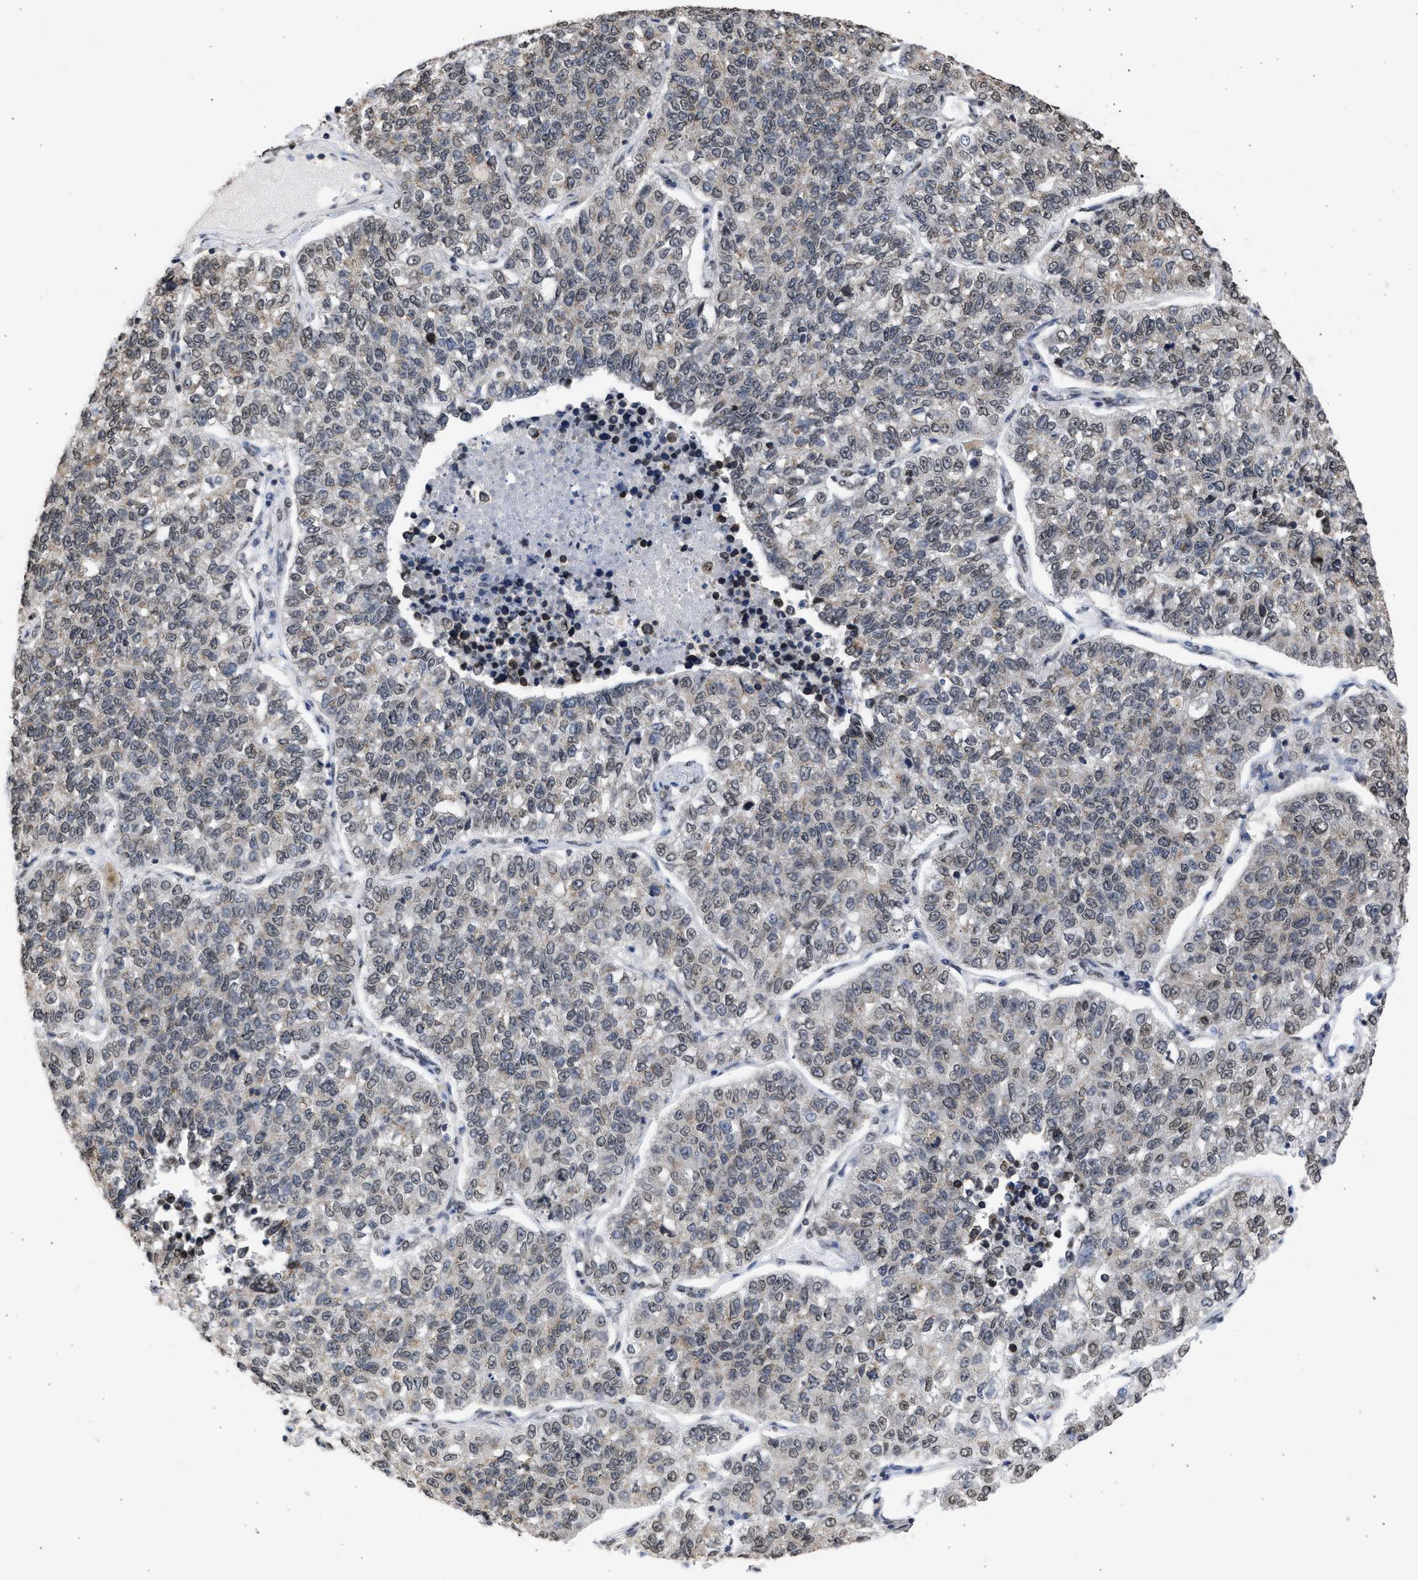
{"staining": {"intensity": "negative", "quantity": "none", "location": "none"}, "tissue": "lung cancer", "cell_type": "Tumor cells", "image_type": "cancer", "snomed": [{"axis": "morphology", "description": "Adenocarcinoma, NOS"}, {"axis": "topography", "description": "Lung"}], "caption": "The image shows no significant staining in tumor cells of lung cancer (adenocarcinoma). (Immunohistochemistry (ihc), brightfield microscopy, high magnification).", "gene": "NUP35", "patient": {"sex": "male", "age": 49}}